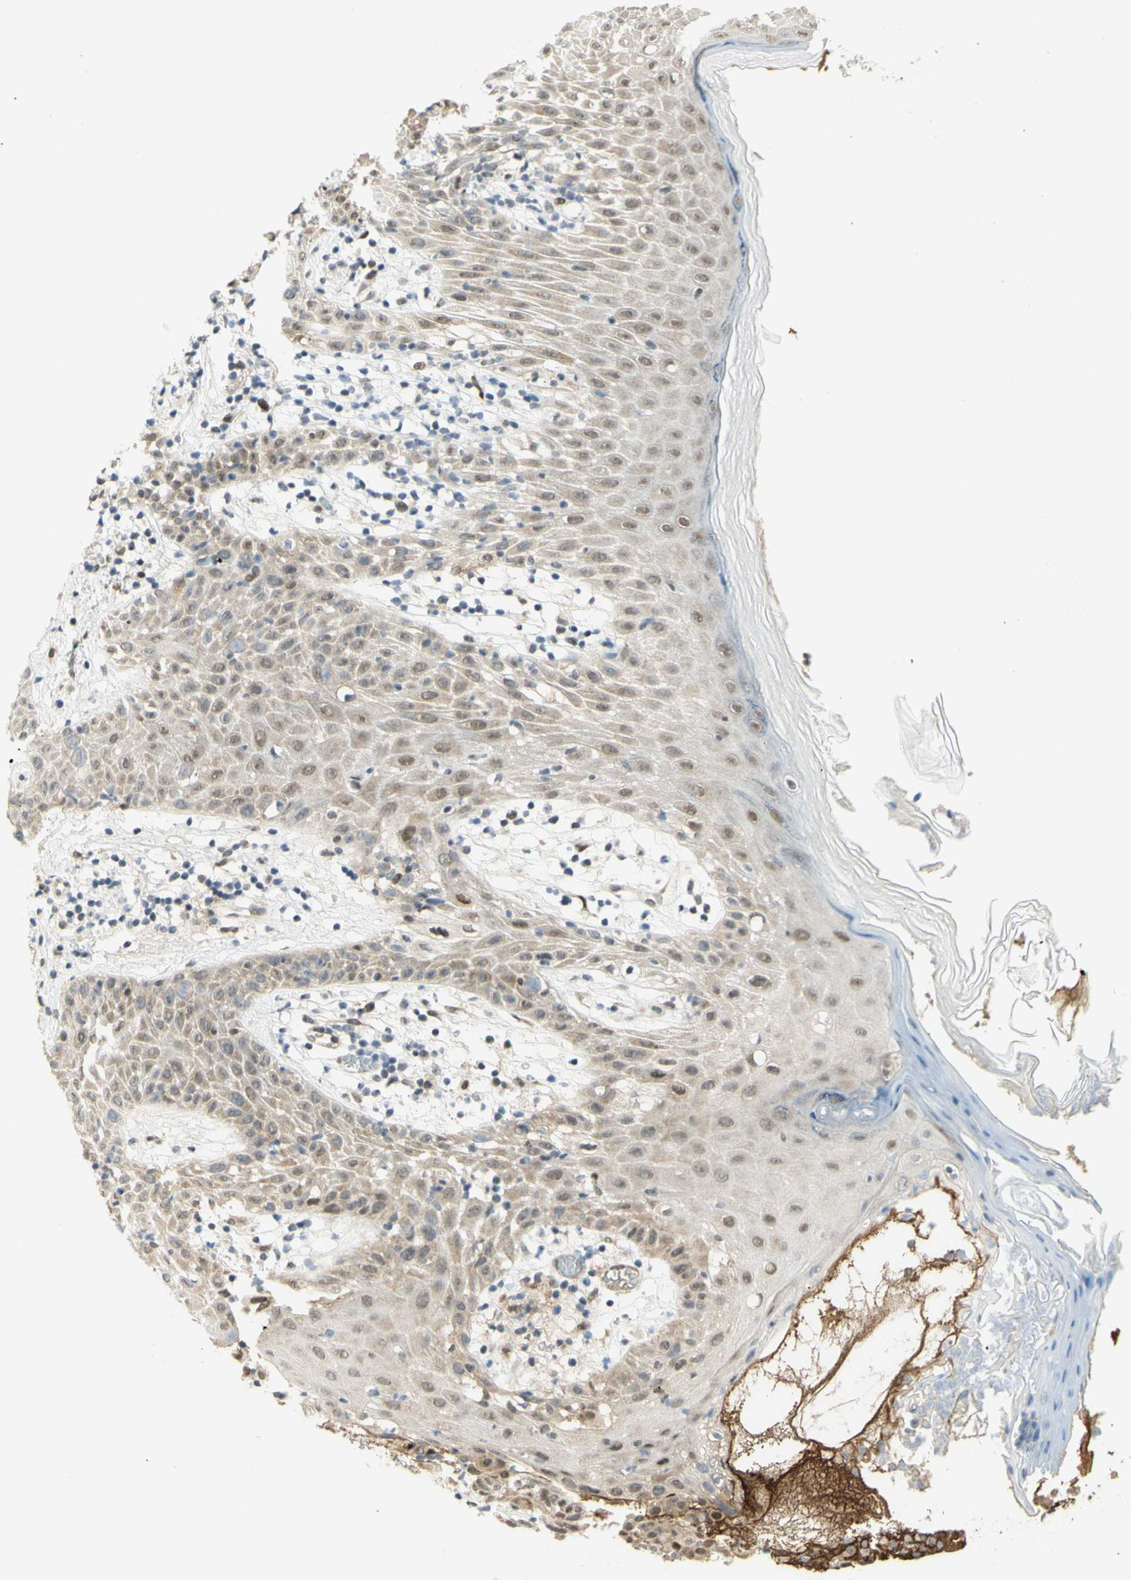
{"staining": {"intensity": "moderate", "quantity": ">75%", "location": "nuclear"}, "tissue": "melanoma", "cell_type": "Tumor cells", "image_type": "cancer", "snomed": [{"axis": "morphology", "description": "Malignant melanoma, NOS"}, {"axis": "topography", "description": "Skin"}], "caption": "Immunohistochemistry (DAB (3,3'-diaminobenzidine)) staining of malignant melanoma exhibits moderate nuclear protein expression in approximately >75% of tumor cells.", "gene": "DDX1", "patient": {"sex": "female", "age": 46}}